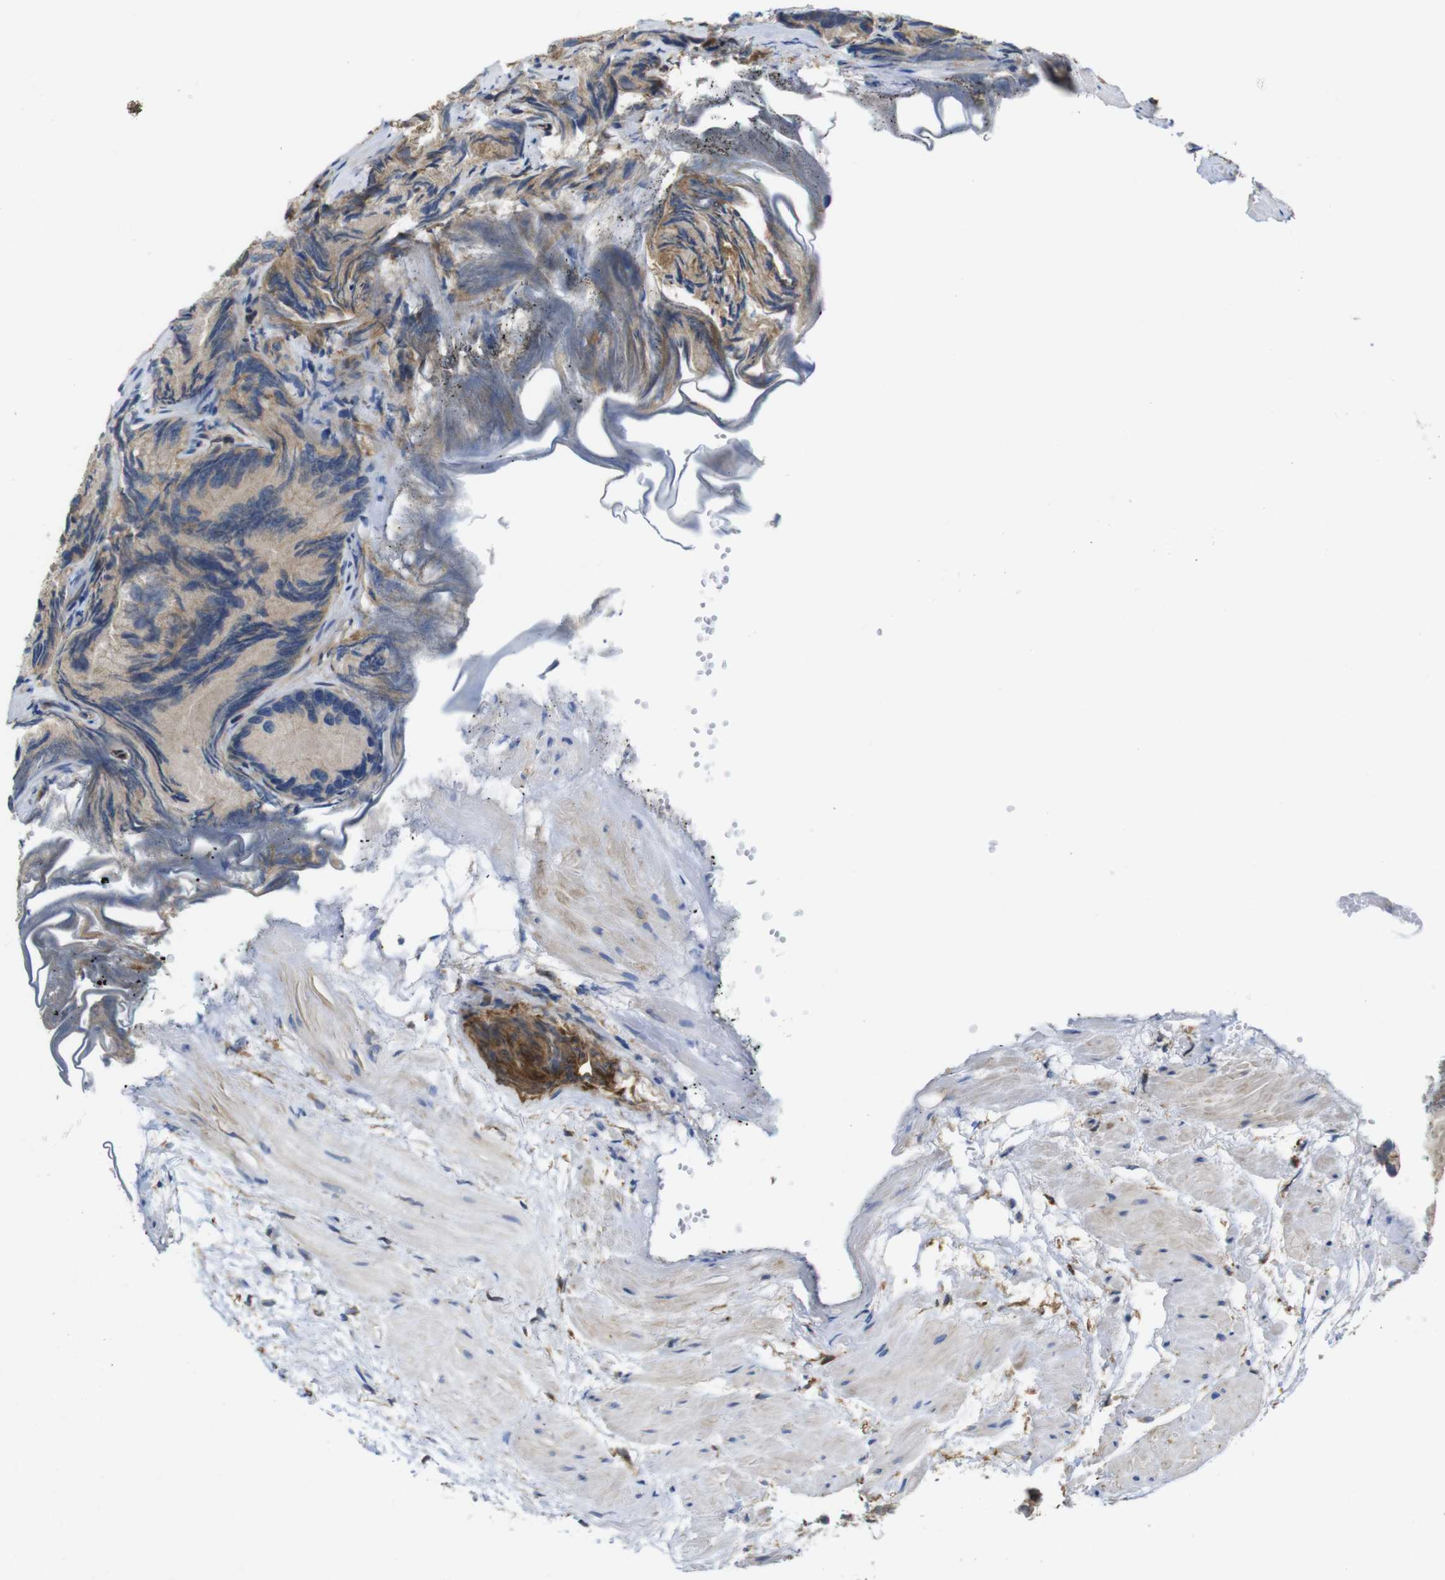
{"staining": {"intensity": "moderate", "quantity": ">75%", "location": "cytoplasmic/membranous"}, "tissue": "prostate cancer", "cell_type": "Tumor cells", "image_type": "cancer", "snomed": [{"axis": "morphology", "description": "Adenocarcinoma, Low grade"}, {"axis": "topography", "description": "Prostate"}], "caption": "Human prostate cancer stained with a protein marker demonstrates moderate staining in tumor cells.", "gene": "ZDHHC5", "patient": {"sex": "male", "age": 89}}